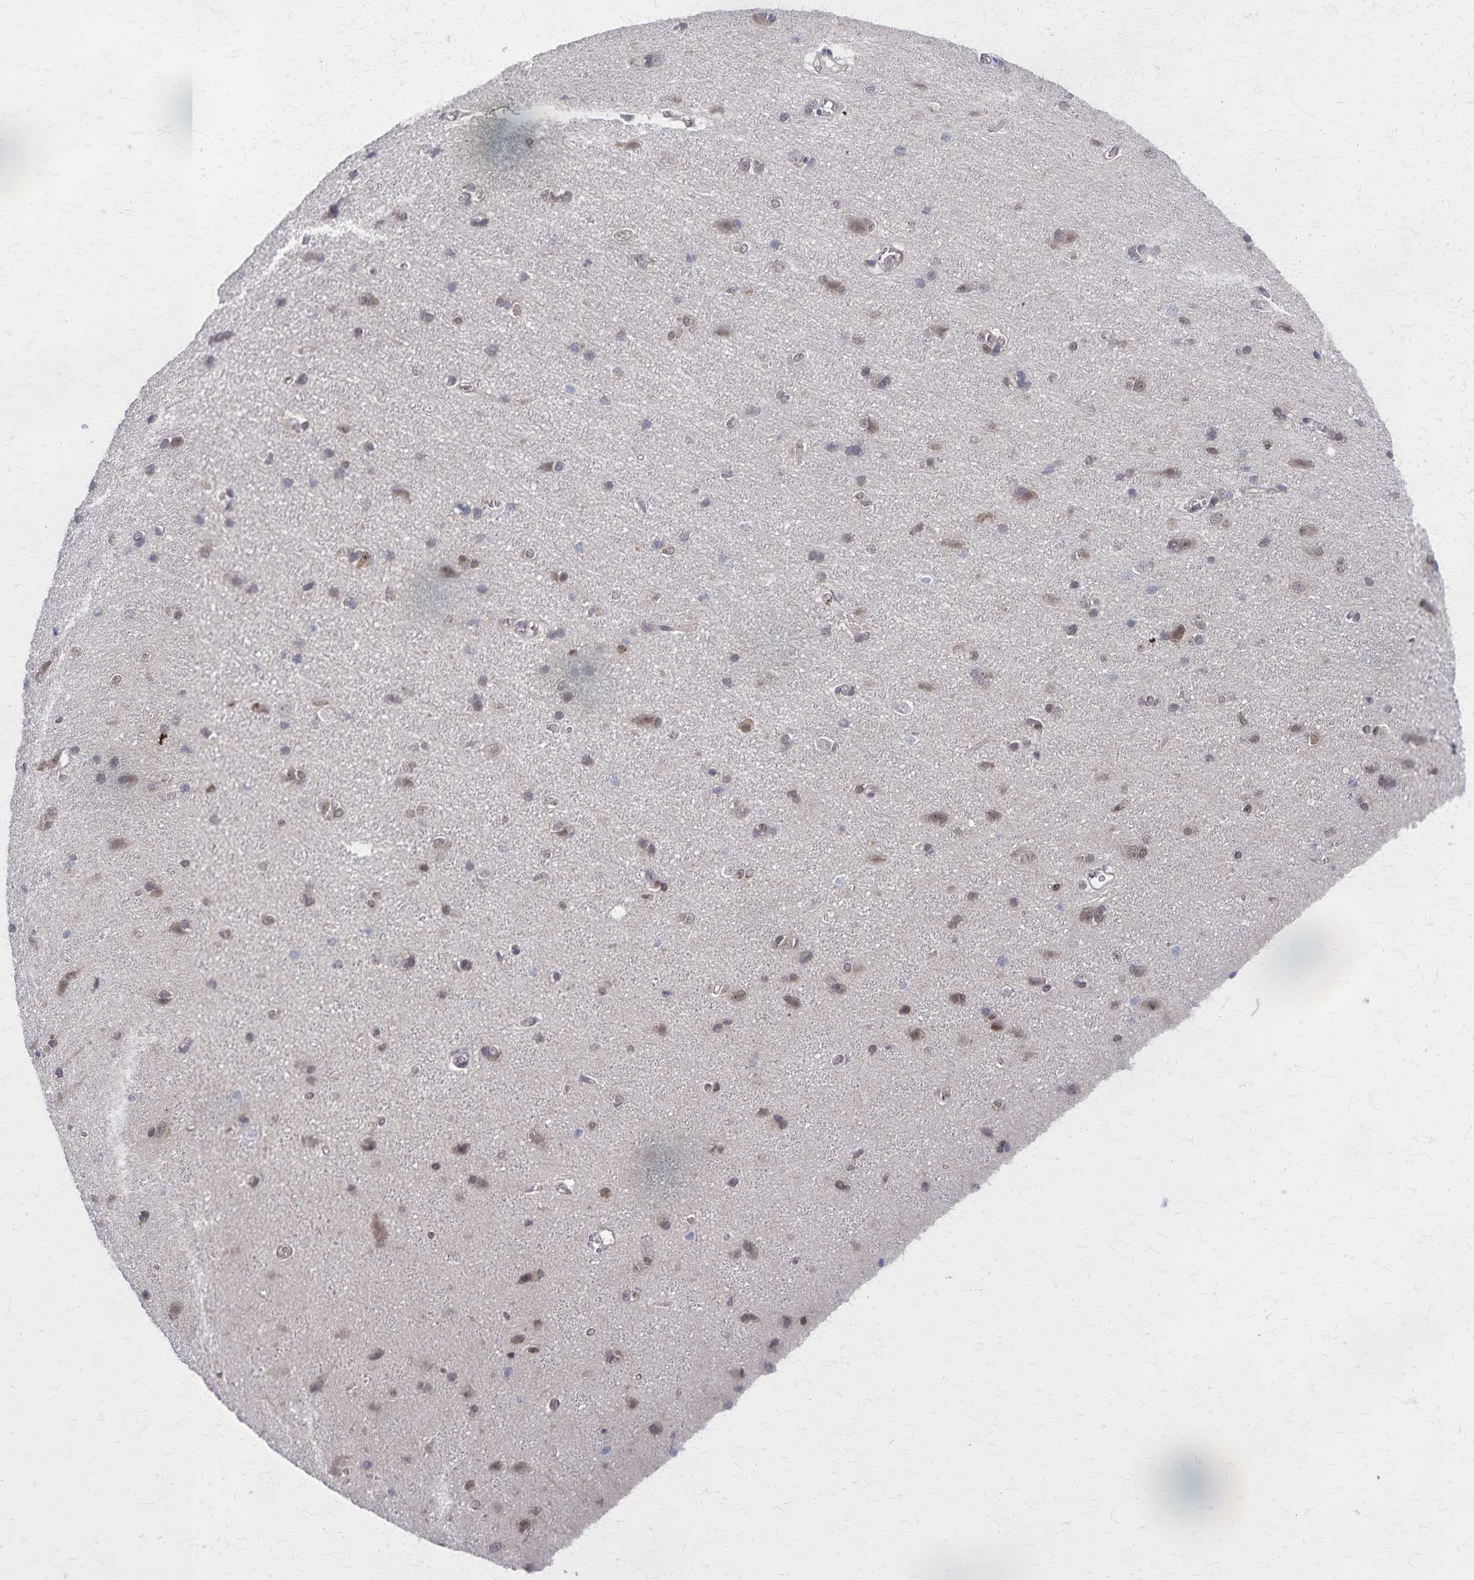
{"staining": {"intensity": "negative", "quantity": "none", "location": "none"}, "tissue": "cerebral cortex", "cell_type": "Endothelial cells", "image_type": "normal", "snomed": [{"axis": "morphology", "description": "Normal tissue, NOS"}, {"axis": "topography", "description": "Cerebral cortex"}], "caption": "Immunohistochemical staining of benign cerebral cortex demonstrates no significant expression in endothelial cells. The staining was performed using DAB (3,3'-diaminobenzidine) to visualize the protein expression in brown, while the nuclei were stained in blue with hematoxylin (Magnification: 20x).", "gene": "GTF2B", "patient": {"sex": "male", "age": 37}}